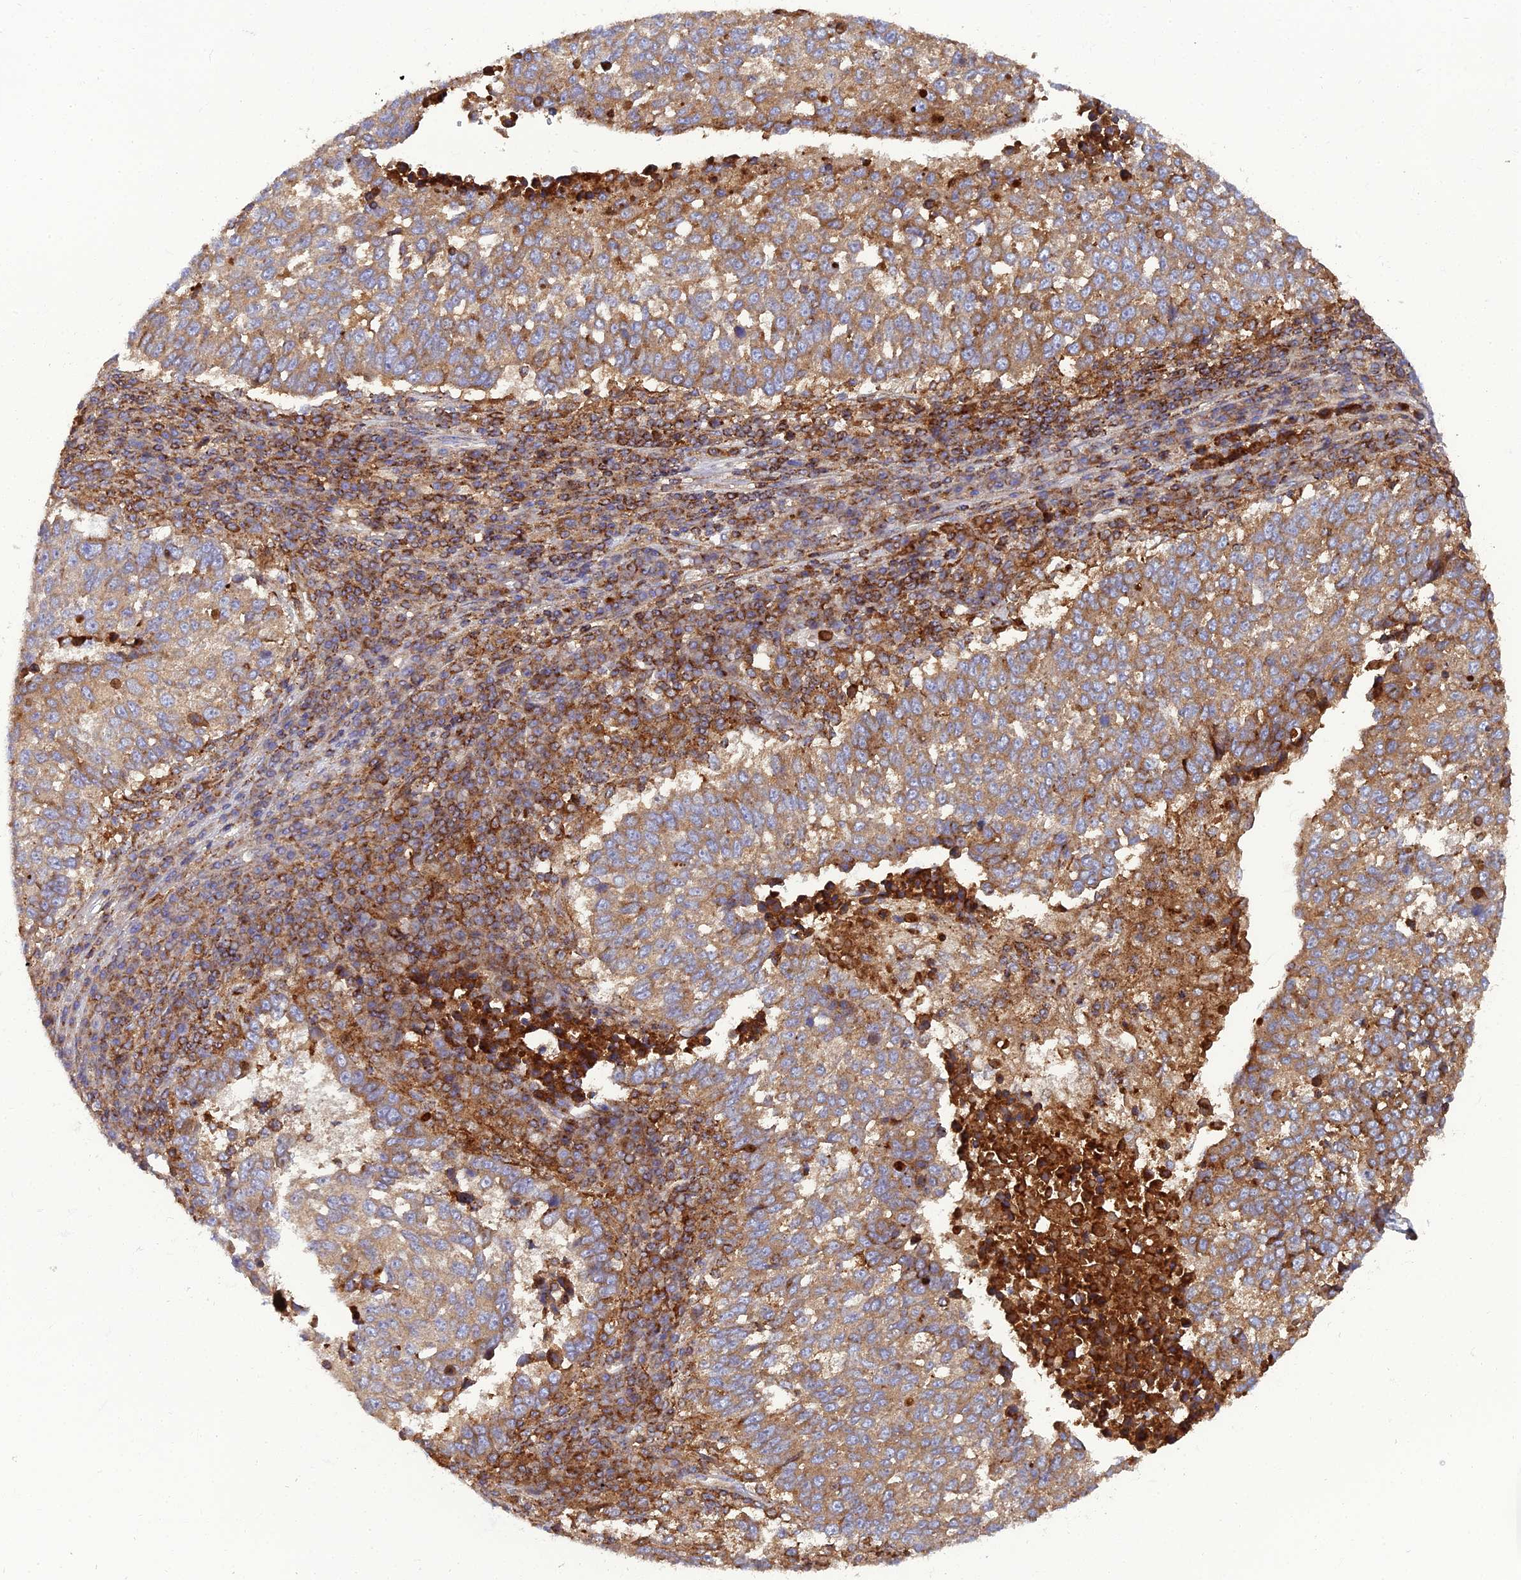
{"staining": {"intensity": "moderate", "quantity": ">75%", "location": "cytoplasmic/membranous"}, "tissue": "lung cancer", "cell_type": "Tumor cells", "image_type": "cancer", "snomed": [{"axis": "morphology", "description": "Squamous cell carcinoma, NOS"}, {"axis": "topography", "description": "Lung"}], "caption": "Protein analysis of lung squamous cell carcinoma tissue demonstrates moderate cytoplasmic/membranous staining in approximately >75% of tumor cells. (Stains: DAB in brown, nuclei in blue, Microscopy: brightfield microscopy at high magnification).", "gene": "LNPEP", "patient": {"sex": "male", "age": 73}}